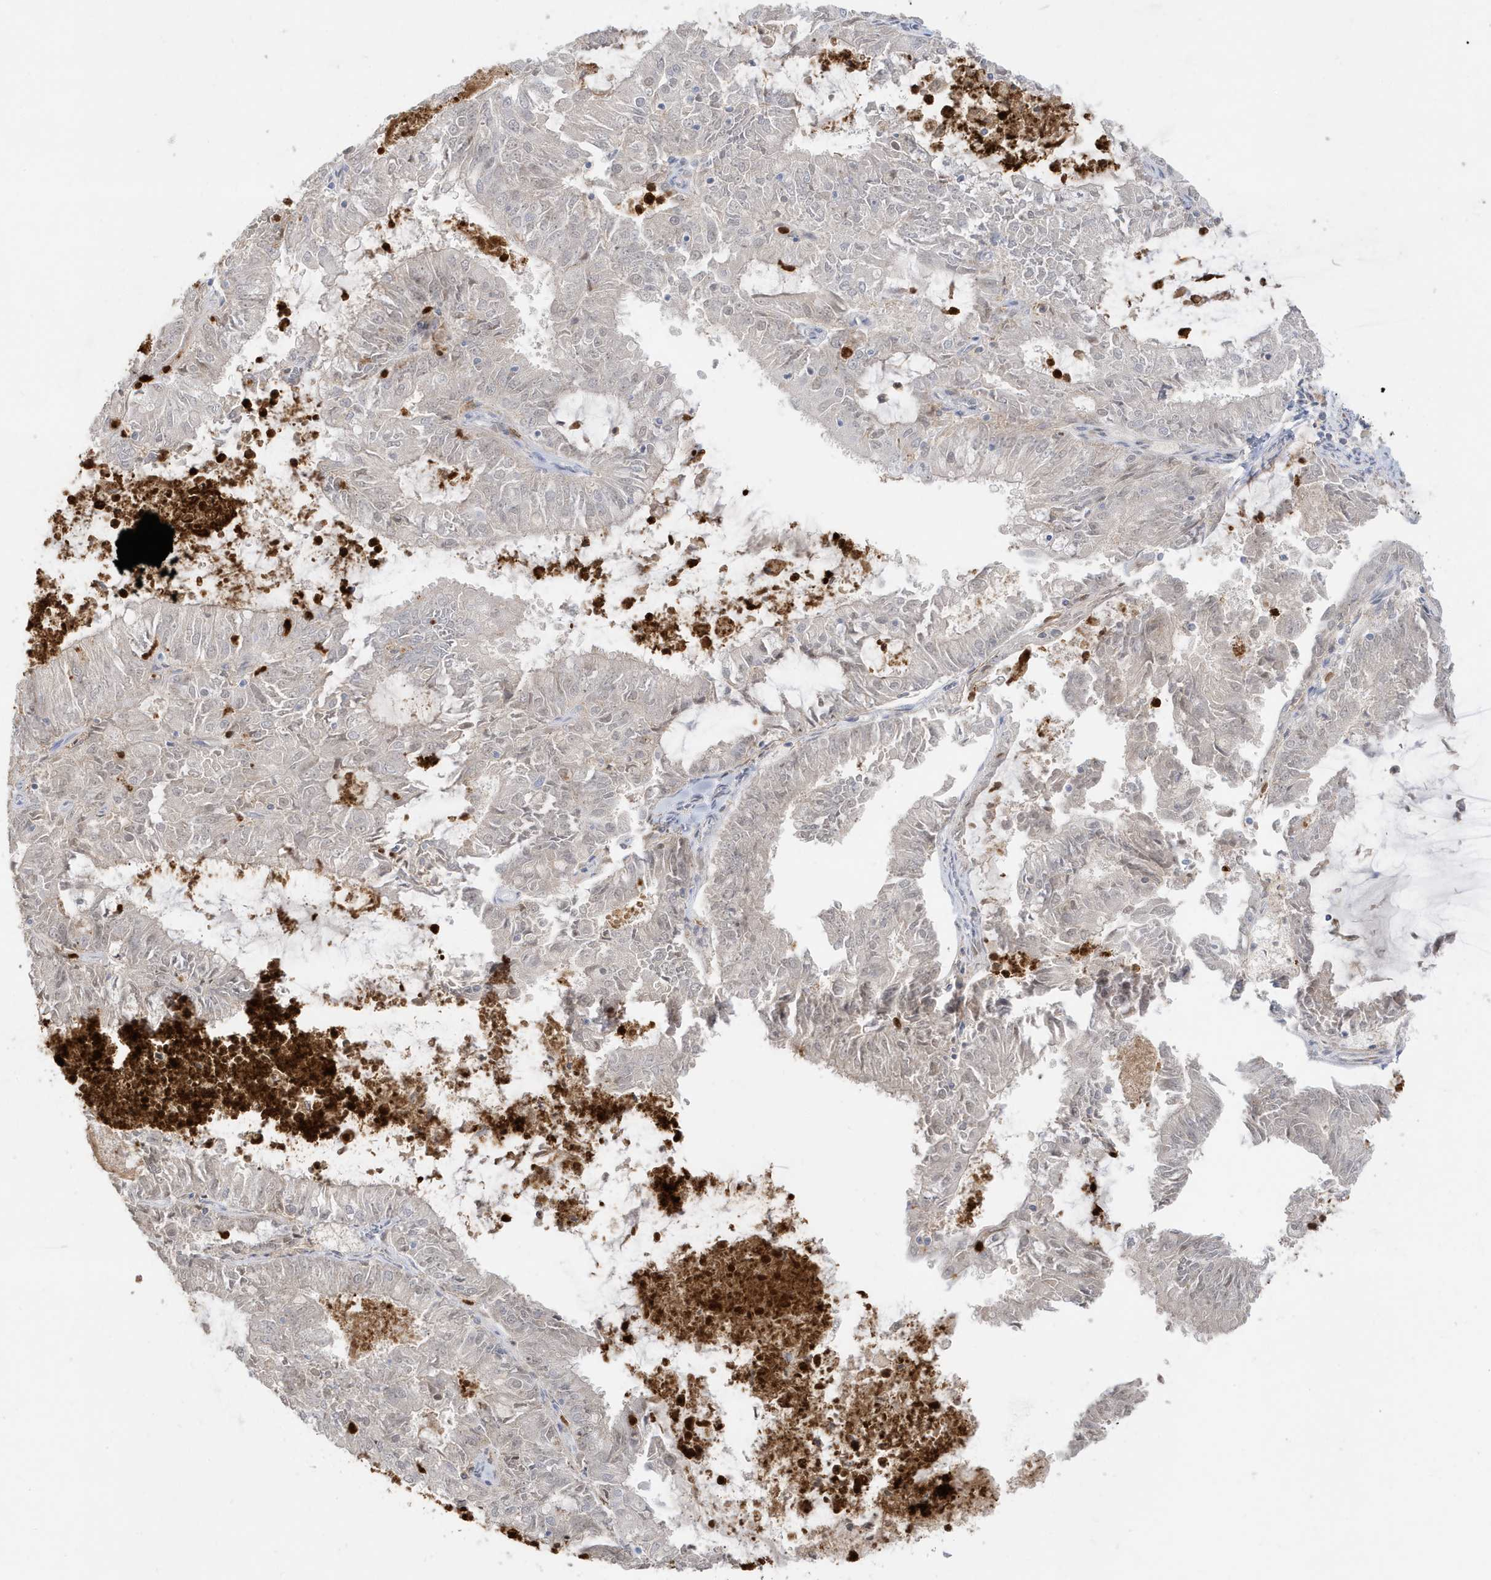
{"staining": {"intensity": "negative", "quantity": "none", "location": "none"}, "tissue": "endometrial cancer", "cell_type": "Tumor cells", "image_type": "cancer", "snomed": [{"axis": "morphology", "description": "Adenocarcinoma, NOS"}, {"axis": "topography", "description": "Endometrium"}], "caption": "An image of endometrial cancer stained for a protein exhibits no brown staining in tumor cells.", "gene": "GCA", "patient": {"sex": "female", "age": 57}}